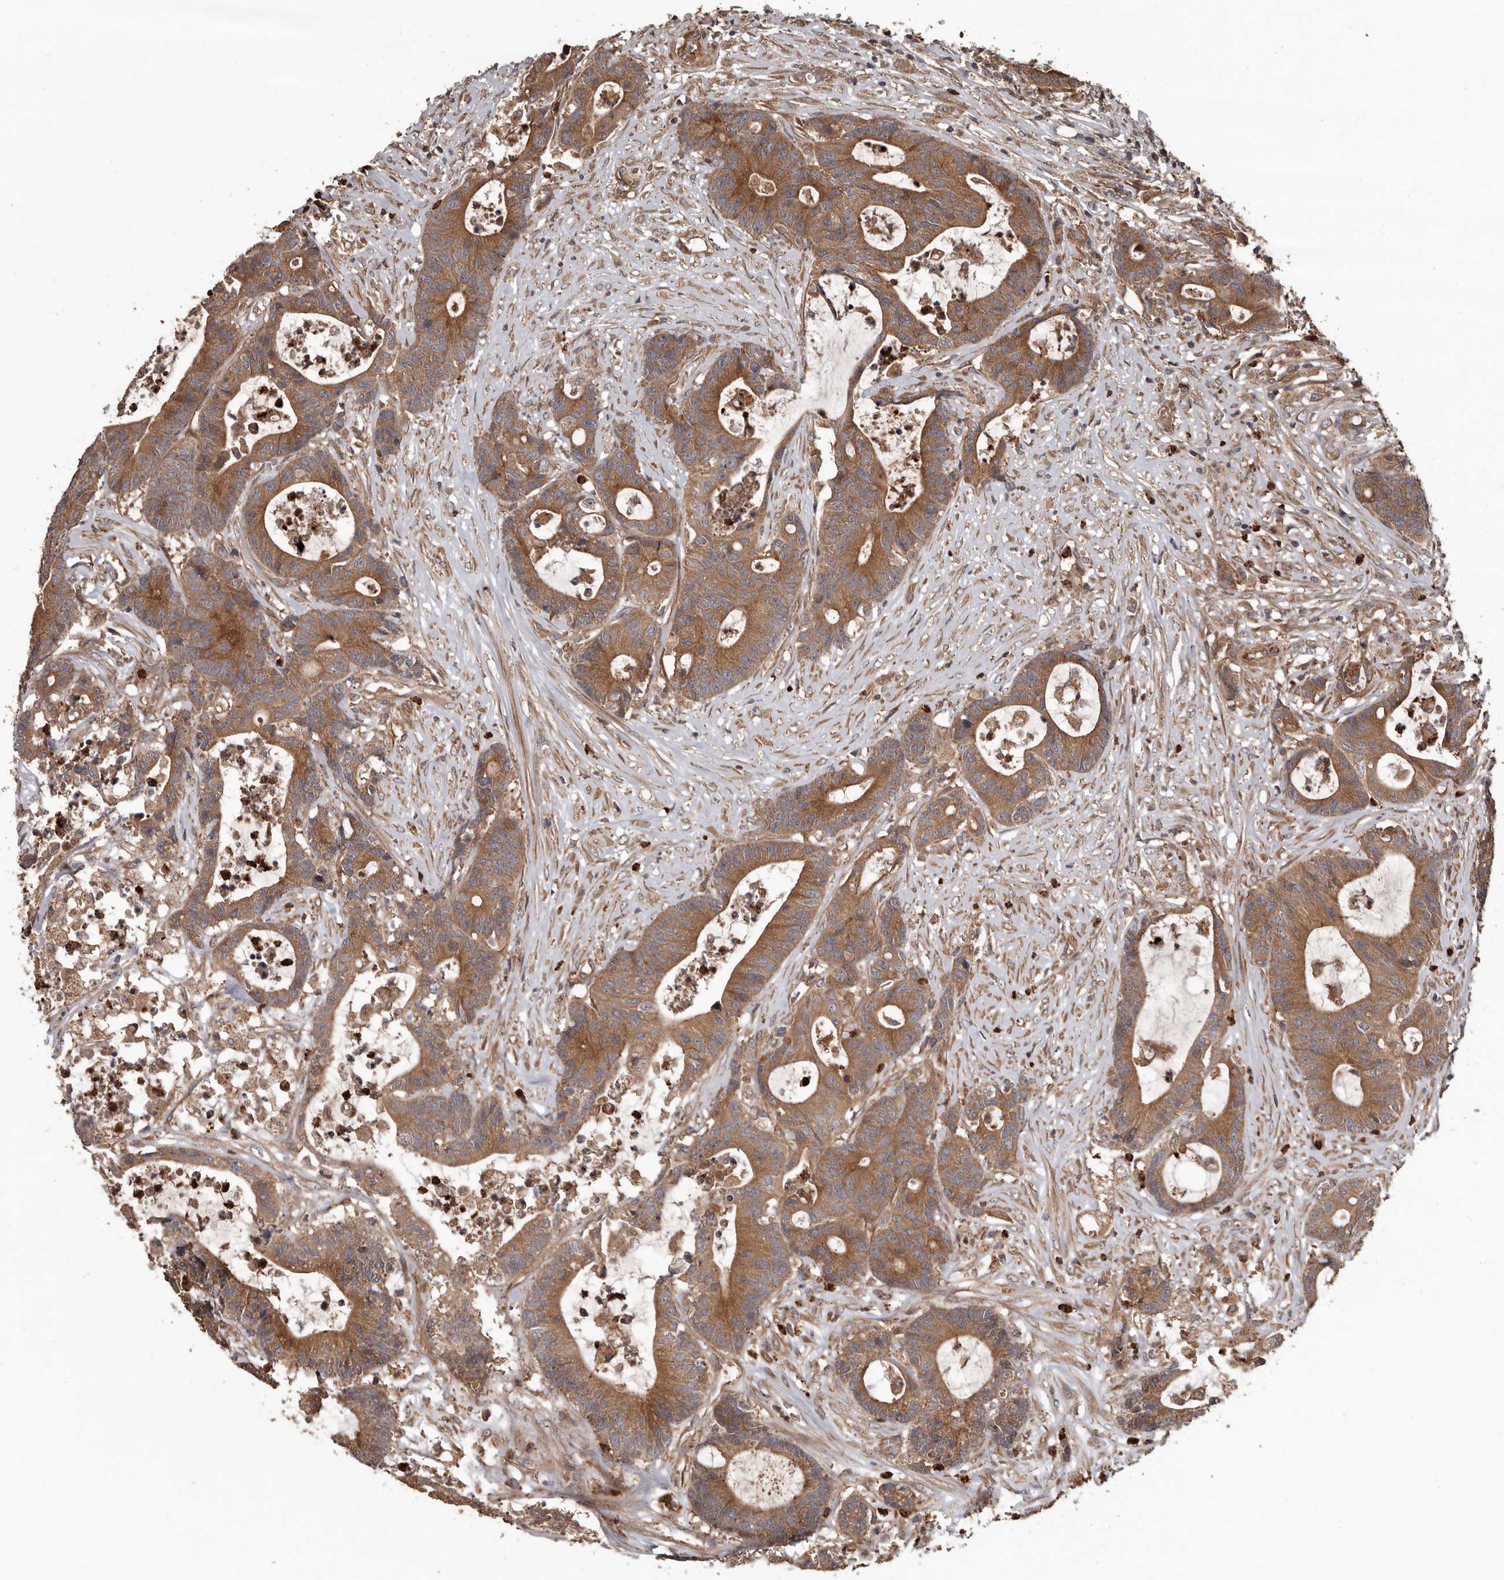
{"staining": {"intensity": "moderate", "quantity": ">75%", "location": "cytoplasmic/membranous"}, "tissue": "colorectal cancer", "cell_type": "Tumor cells", "image_type": "cancer", "snomed": [{"axis": "morphology", "description": "Adenocarcinoma, NOS"}, {"axis": "topography", "description": "Colon"}], "caption": "Immunohistochemical staining of colorectal adenocarcinoma exhibits moderate cytoplasmic/membranous protein staining in approximately >75% of tumor cells.", "gene": "ARHGEF5", "patient": {"sex": "female", "age": 84}}